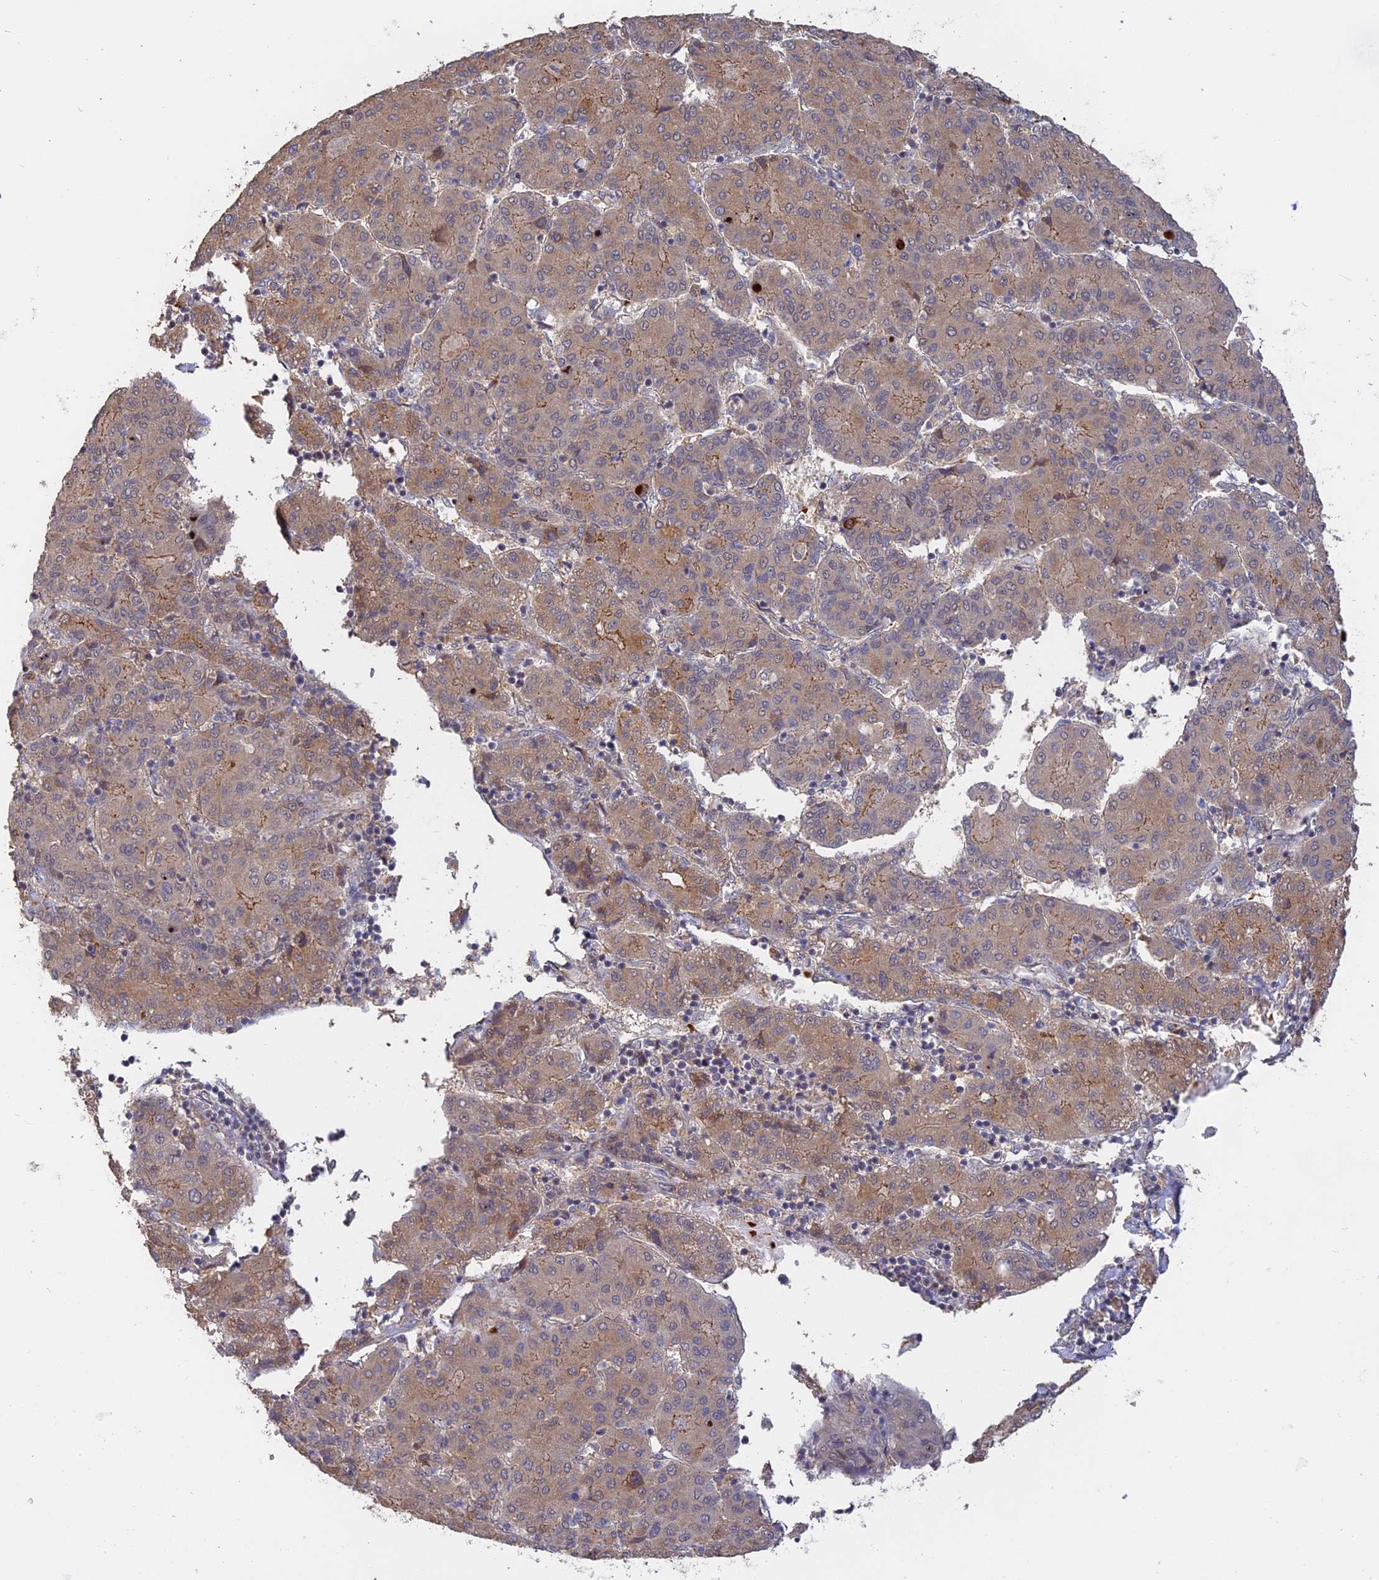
{"staining": {"intensity": "moderate", "quantity": "<25%", "location": "cytoplasmic/membranous"}, "tissue": "liver cancer", "cell_type": "Tumor cells", "image_type": "cancer", "snomed": [{"axis": "morphology", "description": "Carcinoma, Hepatocellular, NOS"}, {"axis": "topography", "description": "Liver"}], "caption": "Protein staining displays moderate cytoplasmic/membranous positivity in about <25% of tumor cells in liver cancer (hepatocellular carcinoma).", "gene": "ARHGAP40", "patient": {"sex": "male", "age": 65}}